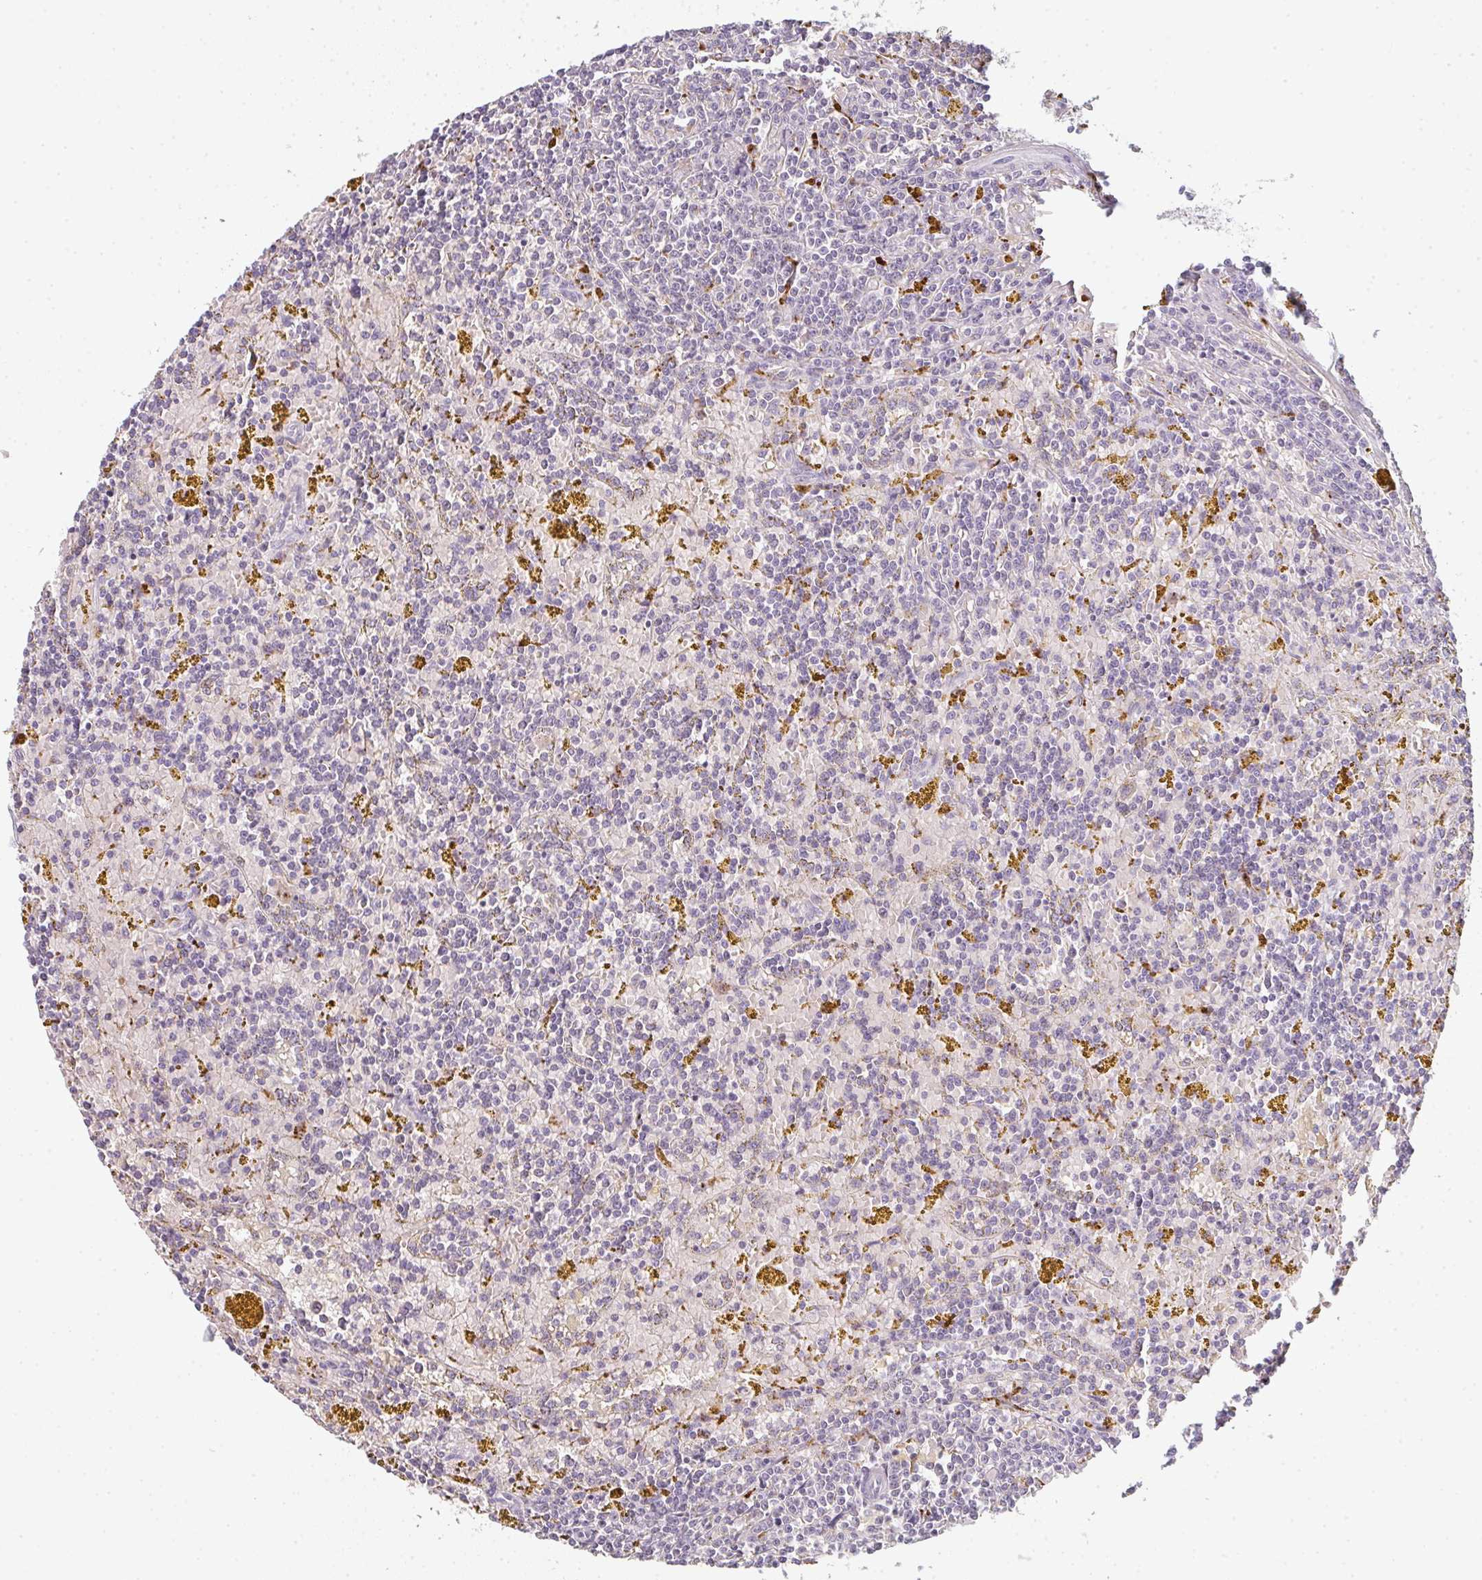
{"staining": {"intensity": "negative", "quantity": "none", "location": "none"}, "tissue": "lymphoma", "cell_type": "Tumor cells", "image_type": "cancer", "snomed": [{"axis": "morphology", "description": "Malignant lymphoma, non-Hodgkin's type, Low grade"}, {"axis": "topography", "description": "Spleen"}, {"axis": "topography", "description": "Lymph node"}], "caption": "Tumor cells show no significant staining in malignant lymphoma, non-Hodgkin's type (low-grade).", "gene": "TMEM237", "patient": {"sex": "female", "age": 66}}